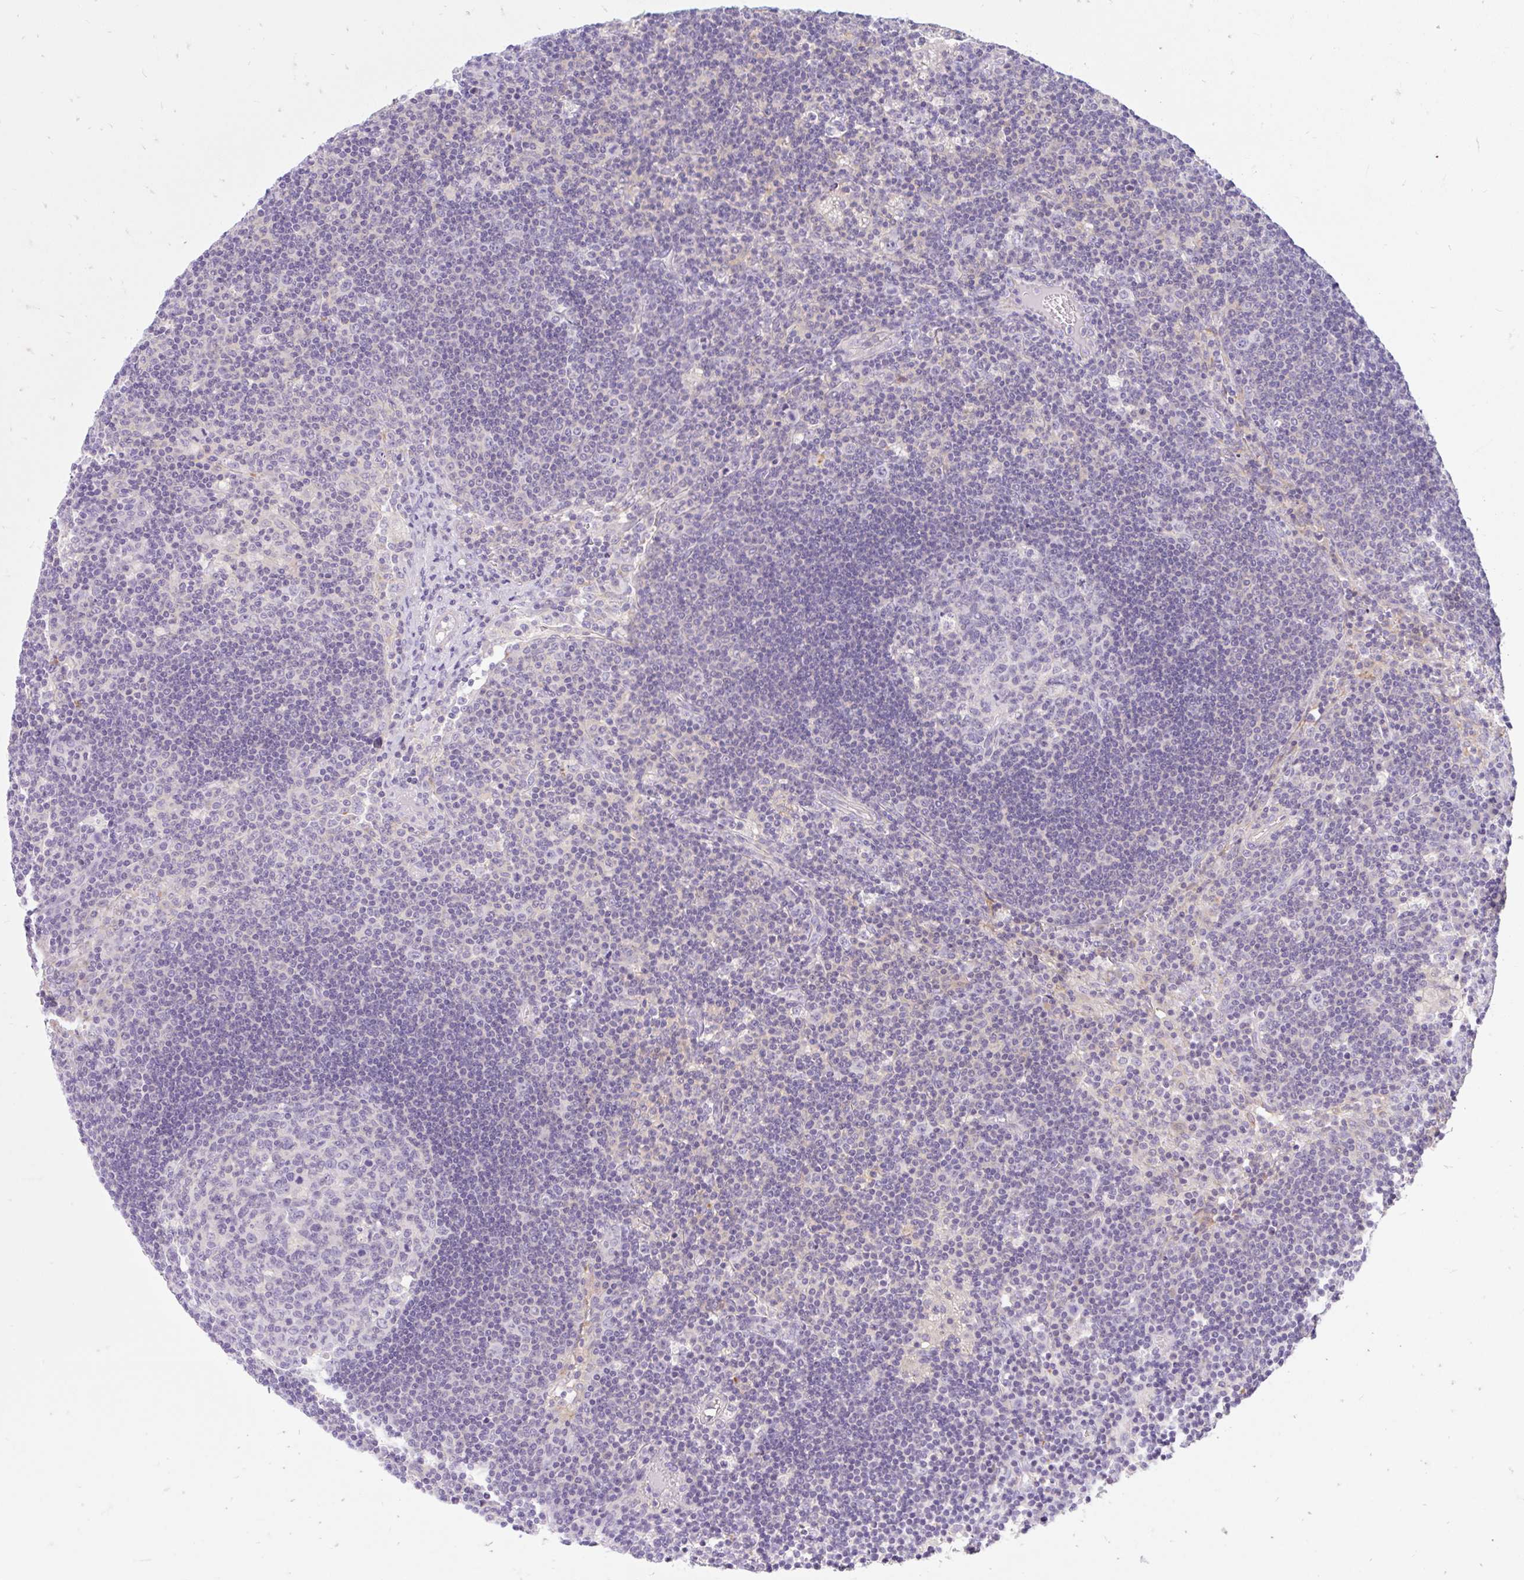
{"staining": {"intensity": "negative", "quantity": "none", "location": "none"}, "tissue": "lymph node", "cell_type": "Germinal center cells", "image_type": "normal", "snomed": [{"axis": "morphology", "description": "Normal tissue, NOS"}, {"axis": "topography", "description": "Lymph node"}], "caption": "DAB immunohistochemical staining of benign human lymph node demonstrates no significant positivity in germinal center cells.", "gene": "SLC28A1", "patient": {"sex": "male", "age": 58}}